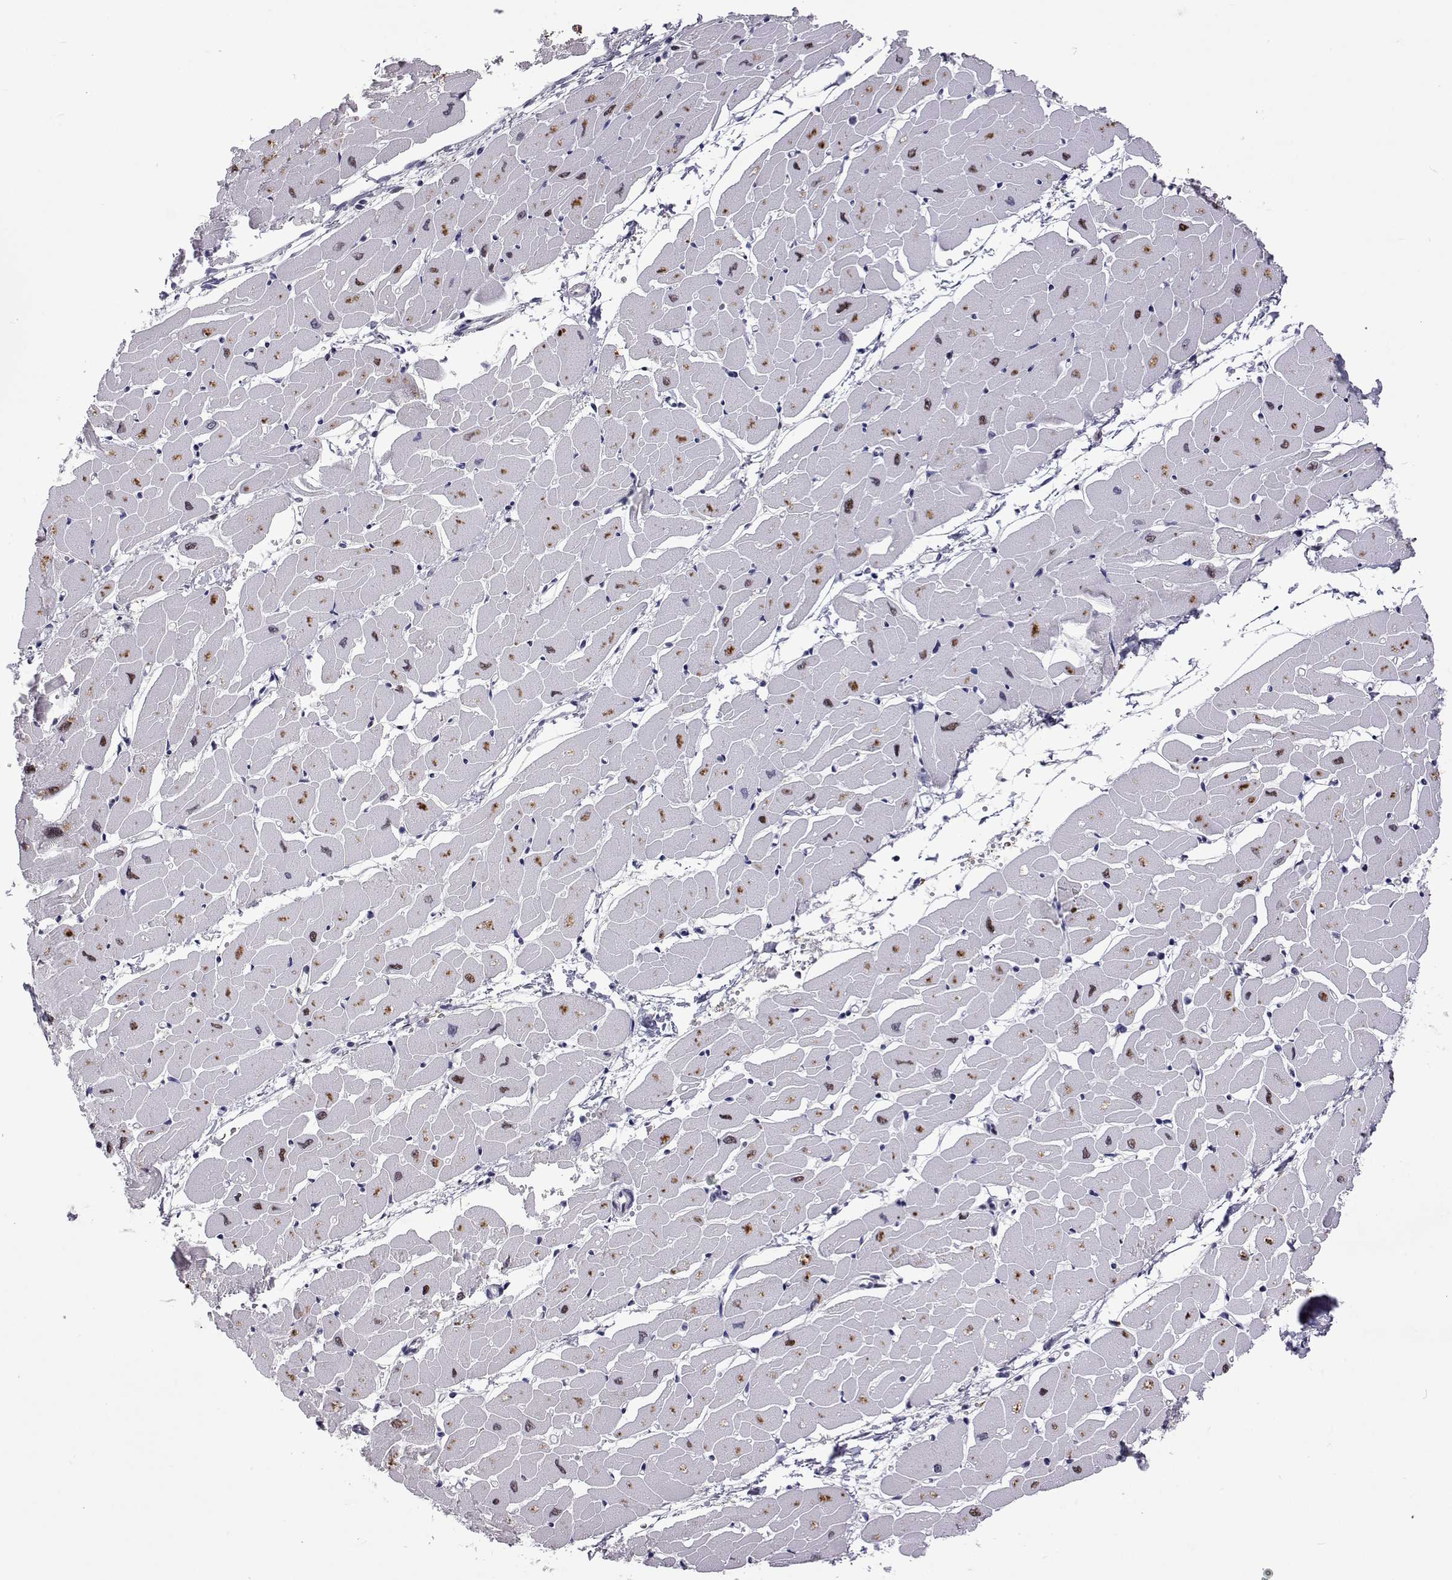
{"staining": {"intensity": "negative", "quantity": "none", "location": "none"}, "tissue": "heart muscle", "cell_type": "Cardiomyocytes", "image_type": "normal", "snomed": [{"axis": "morphology", "description": "Normal tissue, NOS"}, {"axis": "topography", "description": "Heart"}], "caption": "The image shows no significant expression in cardiomyocytes of heart muscle.", "gene": "TCF15", "patient": {"sex": "male", "age": 57}}